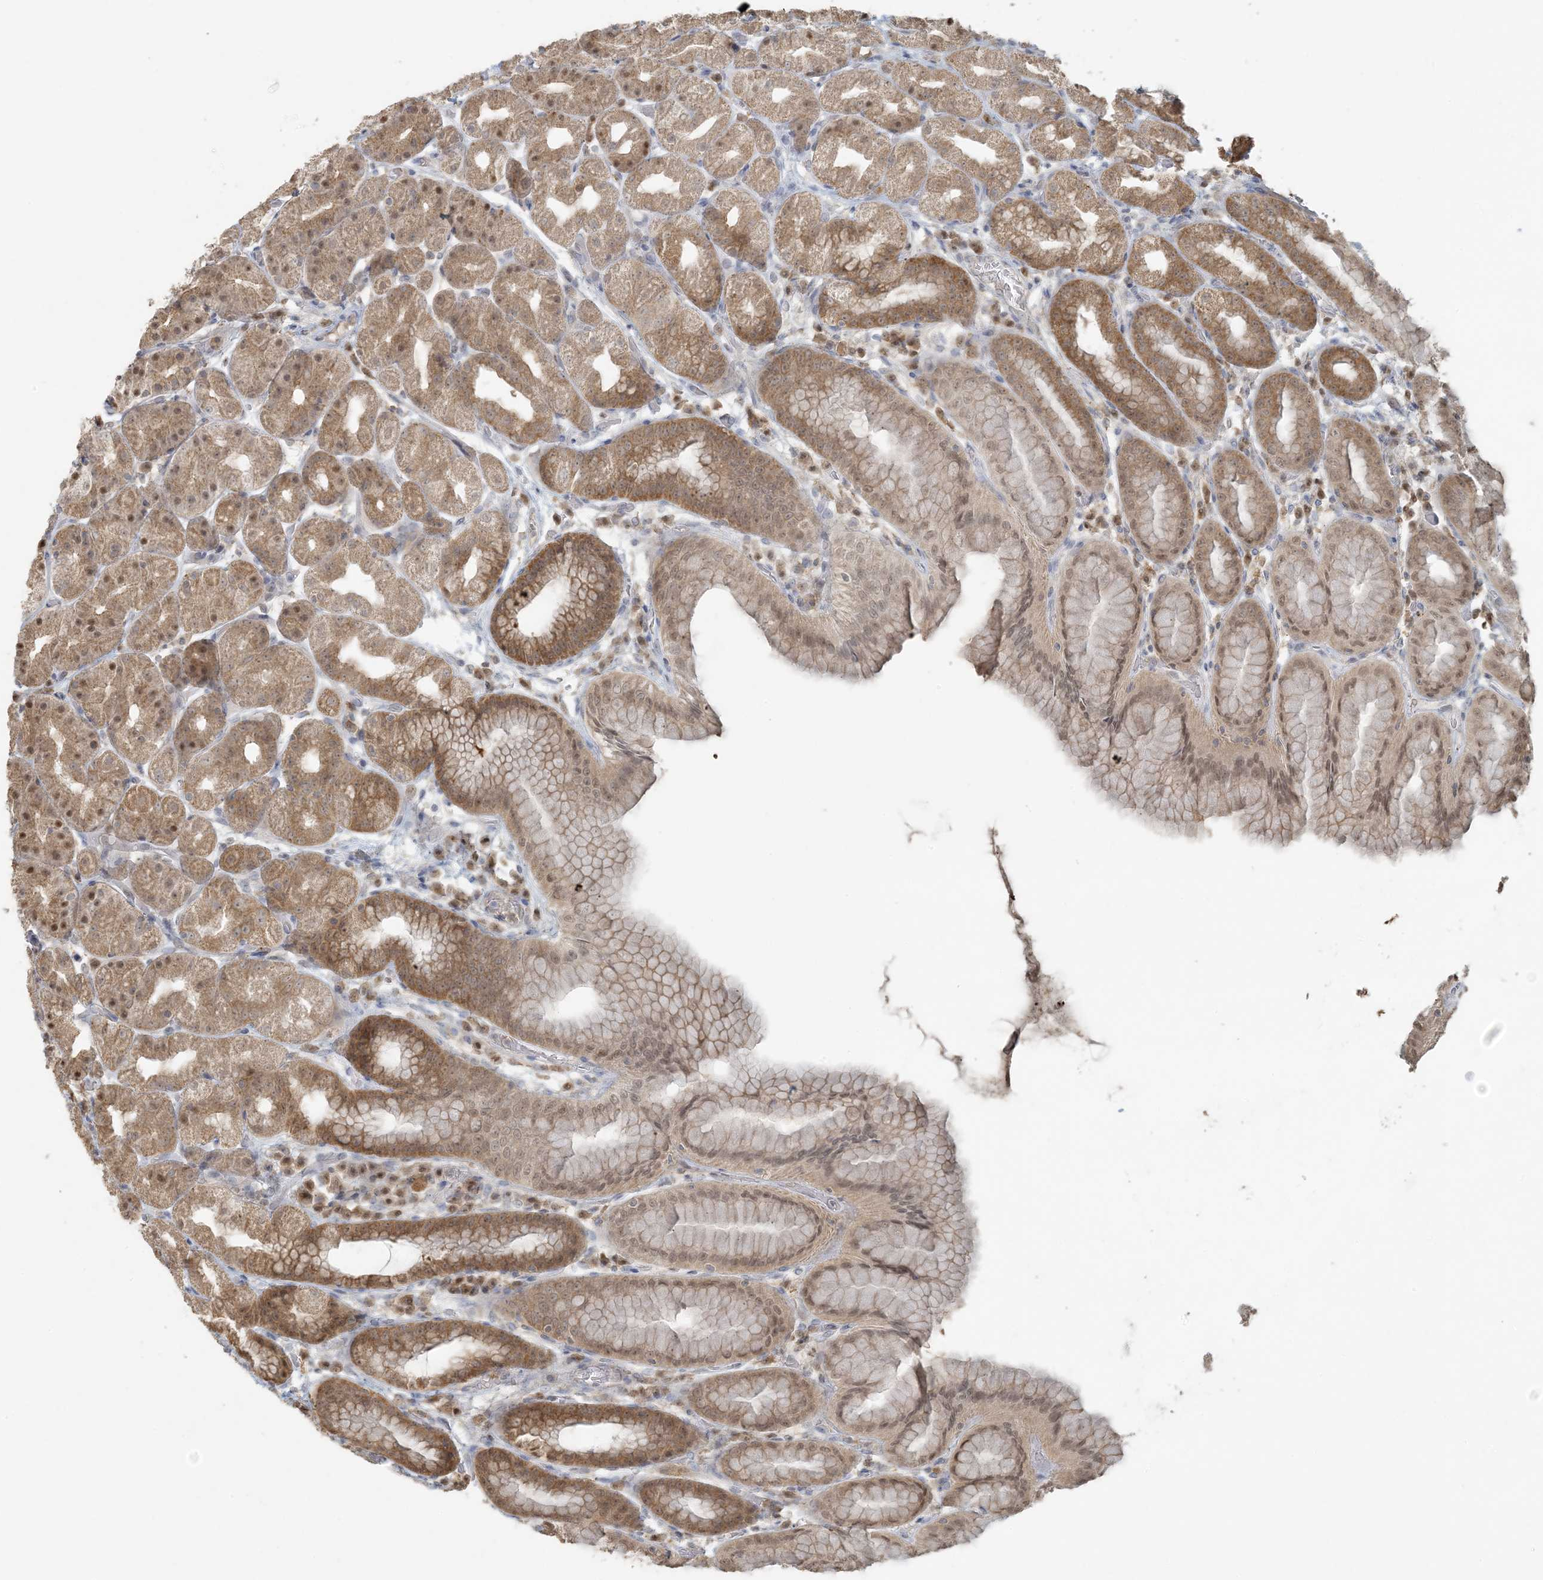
{"staining": {"intensity": "moderate", "quantity": ">75%", "location": "cytoplasmic/membranous,nuclear"}, "tissue": "stomach", "cell_type": "Glandular cells", "image_type": "normal", "snomed": [{"axis": "morphology", "description": "Normal tissue, NOS"}, {"axis": "topography", "description": "Stomach, upper"}], "caption": "A photomicrograph showing moderate cytoplasmic/membranous,nuclear expression in about >75% of glandular cells in benign stomach, as visualized by brown immunohistochemical staining.", "gene": "HACL1", "patient": {"sex": "male", "age": 68}}